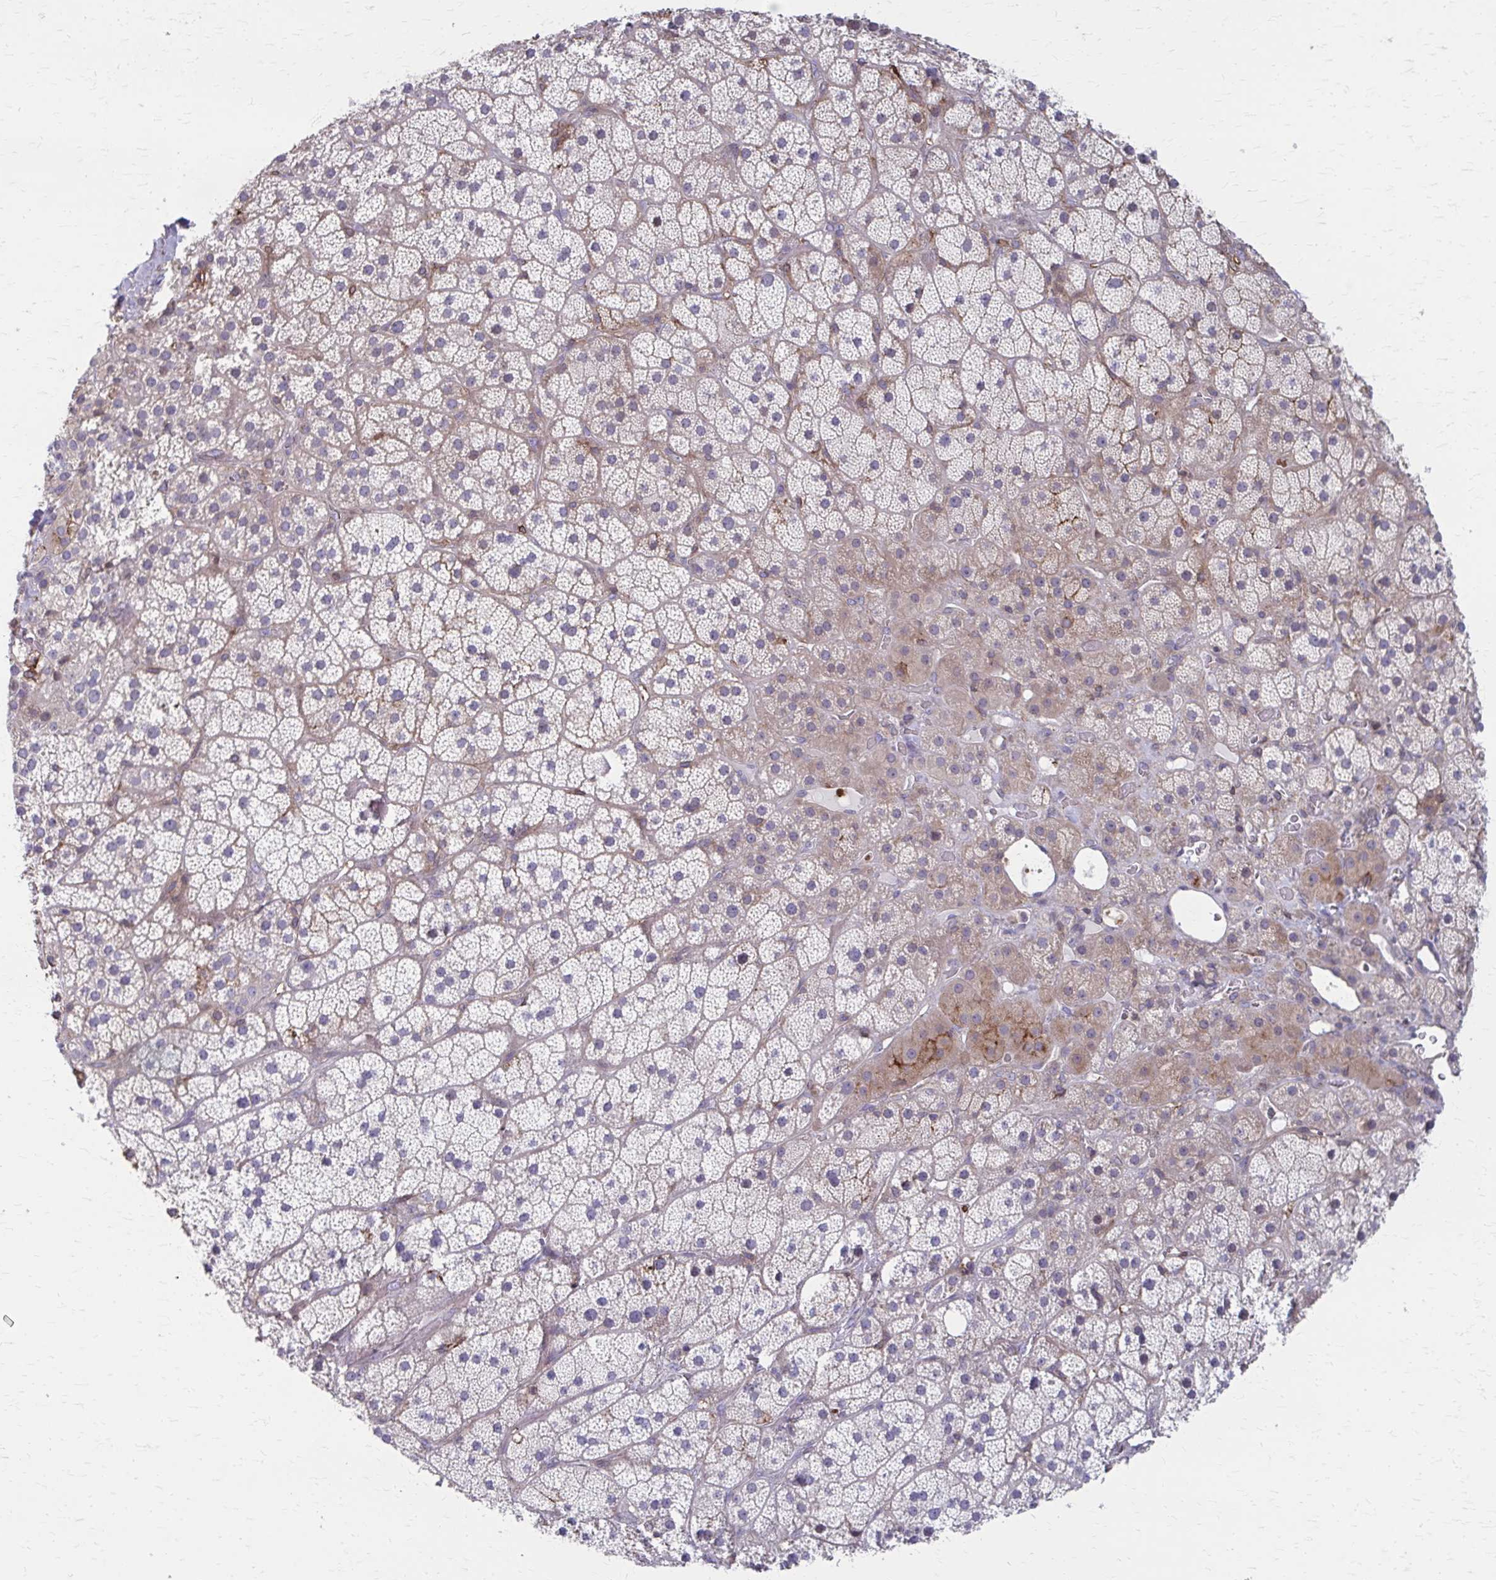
{"staining": {"intensity": "moderate", "quantity": "25%-75%", "location": "cytoplasmic/membranous"}, "tissue": "adrenal gland", "cell_type": "Glandular cells", "image_type": "normal", "snomed": [{"axis": "morphology", "description": "Normal tissue, NOS"}, {"axis": "topography", "description": "Adrenal gland"}], "caption": "The immunohistochemical stain highlights moderate cytoplasmic/membranous expression in glandular cells of benign adrenal gland. The staining is performed using DAB brown chromogen to label protein expression. The nuclei are counter-stained blue using hematoxylin.", "gene": "MMP14", "patient": {"sex": "male", "age": 57}}